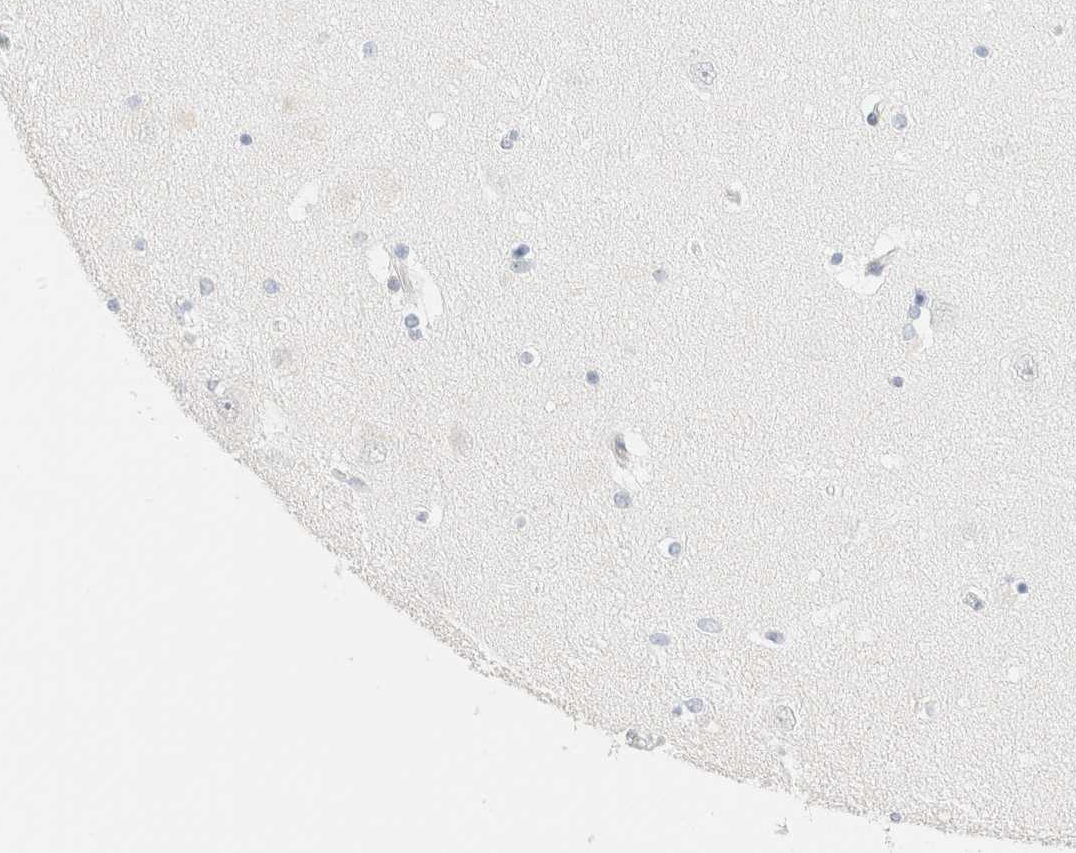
{"staining": {"intensity": "negative", "quantity": "none", "location": "none"}, "tissue": "hippocampus", "cell_type": "Glial cells", "image_type": "normal", "snomed": [{"axis": "morphology", "description": "Normal tissue, NOS"}, {"axis": "topography", "description": "Hippocampus"}], "caption": "A histopathology image of hippocampus stained for a protein shows no brown staining in glial cells.", "gene": "IKZF3", "patient": {"sex": "female", "age": 54}}